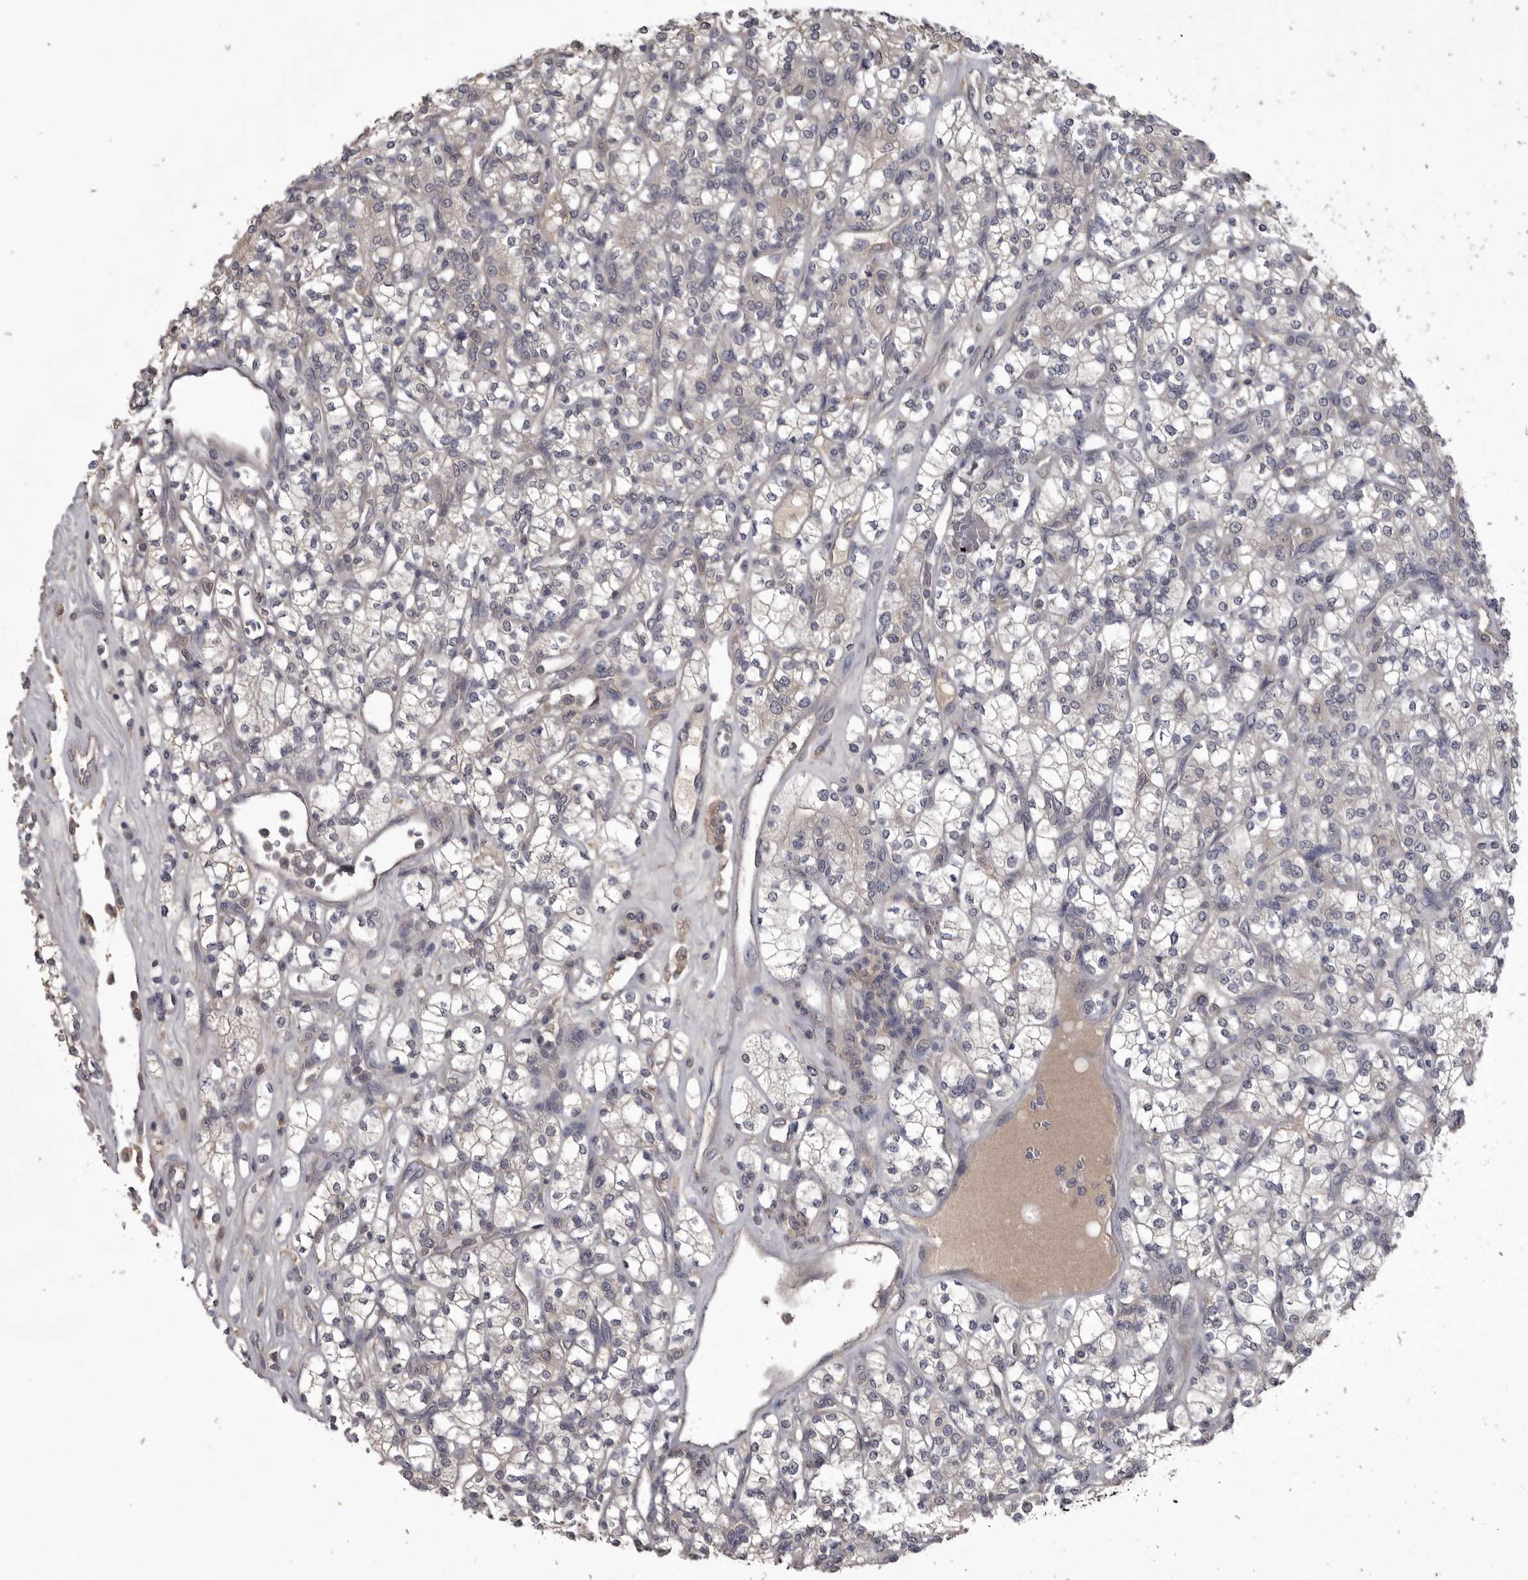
{"staining": {"intensity": "negative", "quantity": "none", "location": "none"}, "tissue": "renal cancer", "cell_type": "Tumor cells", "image_type": "cancer", "snomed": [{"axis": "morphology", "description": "Adenocarcinoma, NOS"}, {"axis": "topography", "description": "Kidney"}], "caption": "Tumor cells are negative for protein expression in human renal adenocarcinoma. (IHC, brightfield microscopy, high magnification).", "gene": "ZNF114", "patient": {"sex": "male", "age": 77}}